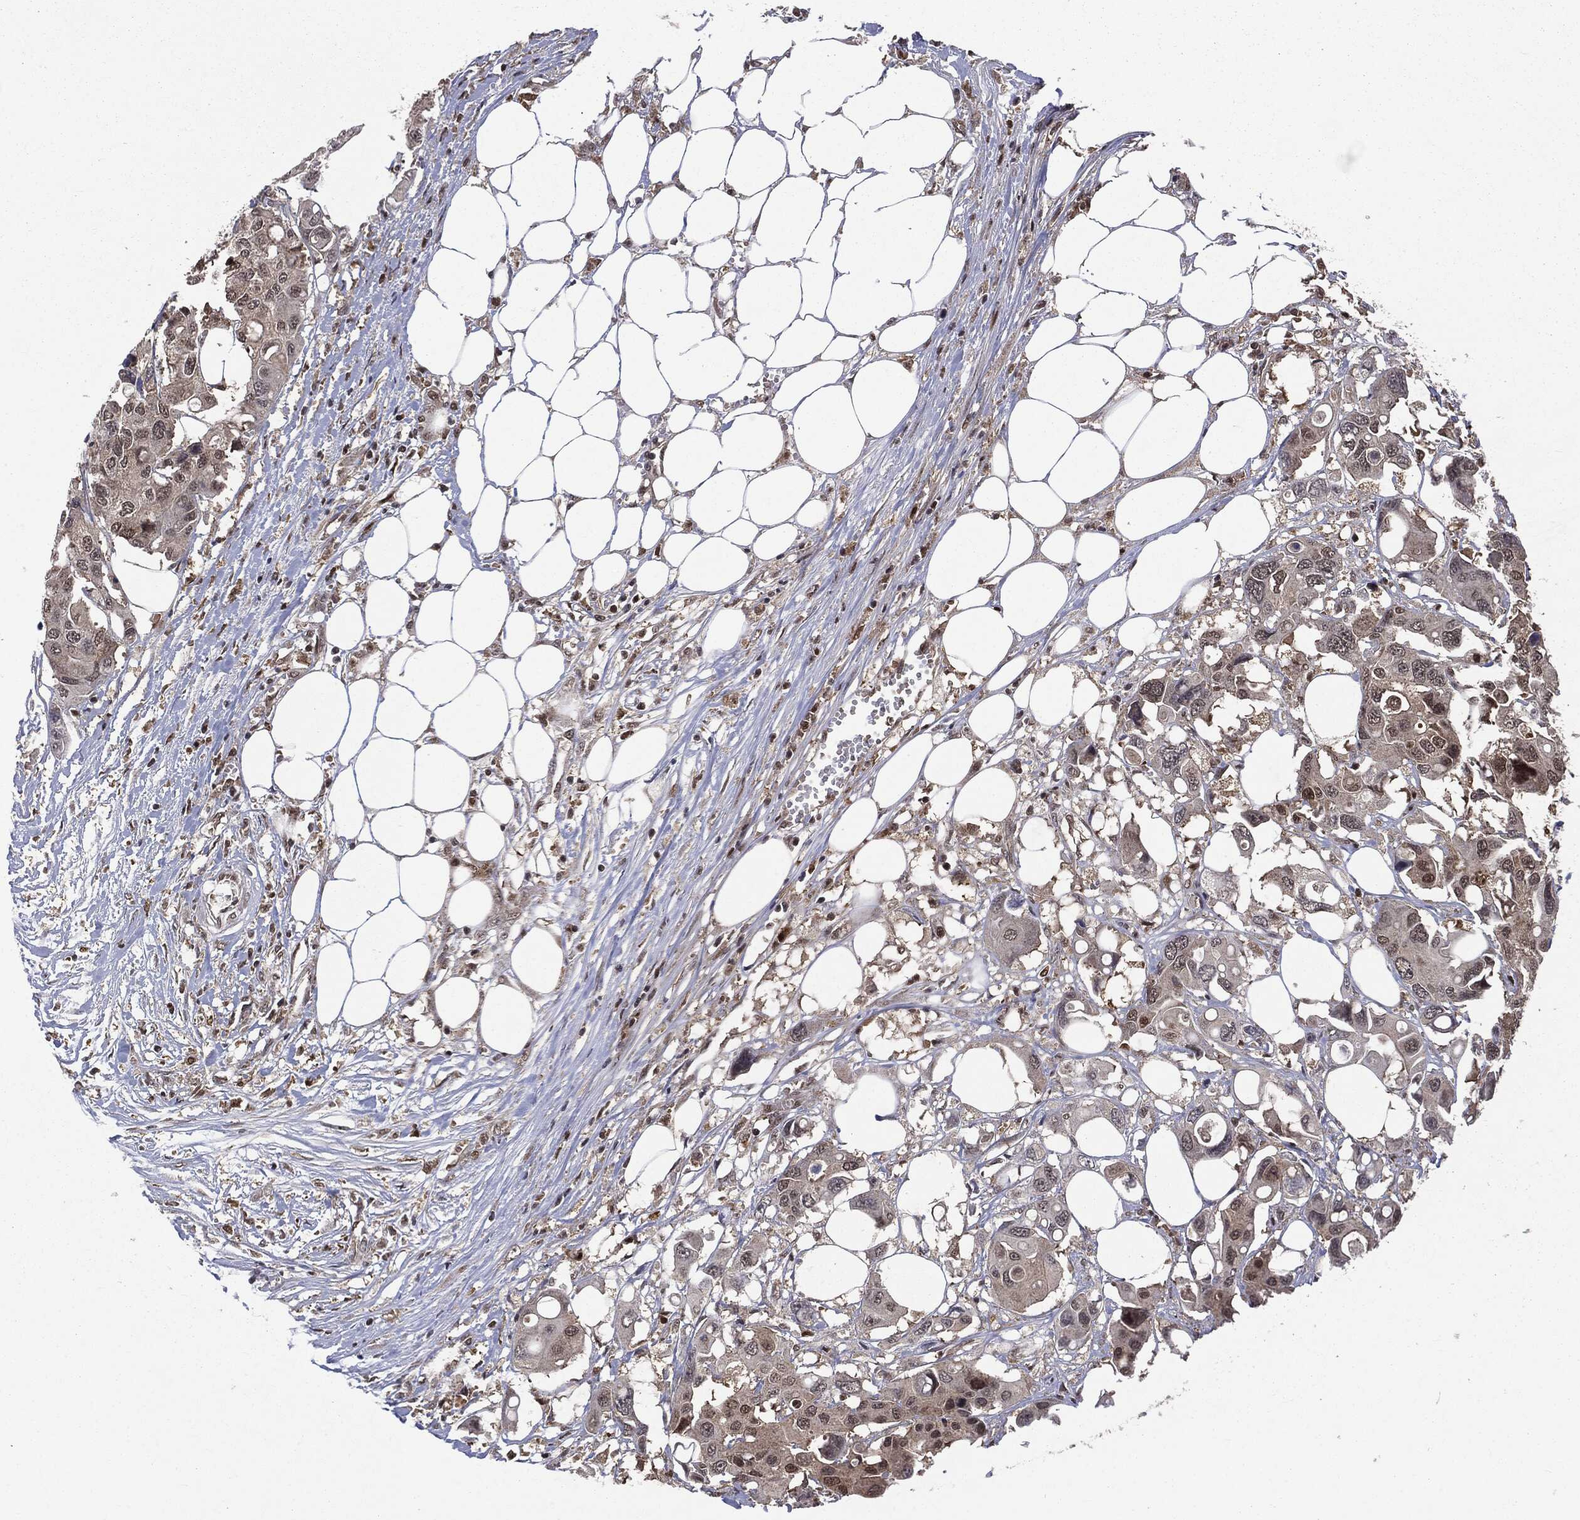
{"staining": {"intensity": "weak", "quantity": "<25%", "location": "nuclear"}, "tissue": "colorectal cancer", "cell_type": "Tumor cells", "image_type": "cancer", "snomed": [{"axis": "morphology", "description": "Adenocarcinoma, NOS"}, {"axis": "topography", "description": "Colon"}], "caption": "High magnification brightfield microscopy of colorectal cancer stained with DAB (3,3'-diaminobenzidine) (brown) and counterstained with hematoxylin (blue): tumor cells show no significant staining.", "gene": "PTPA", "patient": {"sex": "male", "age": 77}}